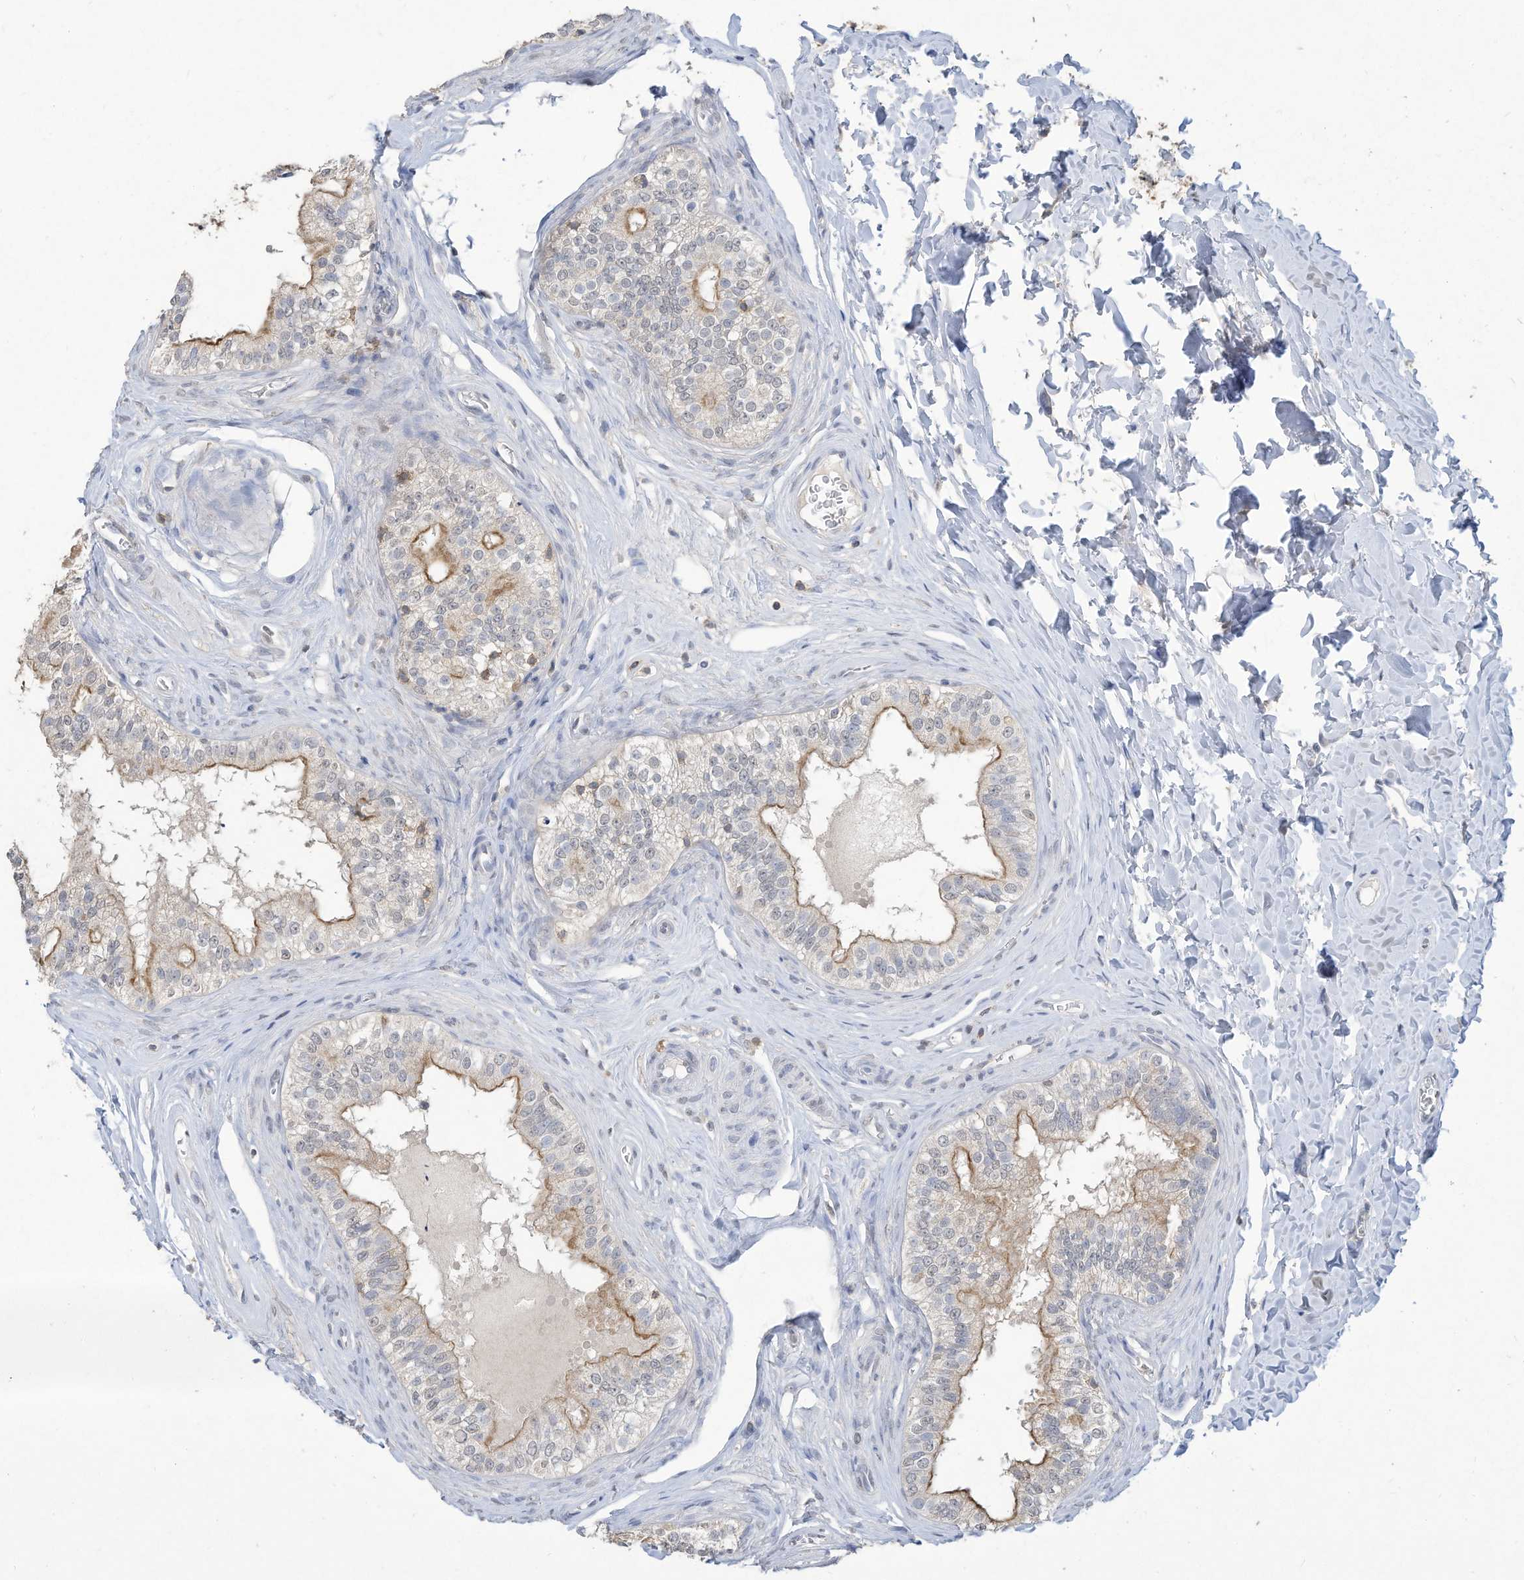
{"staining": {"intensity": "moderate", "quantity": "<25%", "location": "cytoplasmic/membranous"}, "tissue": "epididymis", "cell_type": "Glandular cells", "image_type": "normal", "snomed": [{"axis": "morphology", "description": "Normal tissue, NOS"}, {"axis": "topography", "description": "Epididymis"}], "caption": "Unremarkable epididymis shows moderate cytoplasmic/membranous expression in approximately <25% of glandular cells.", "gene": "HAS3", "patient": {"sex": "male", "age": 29}}